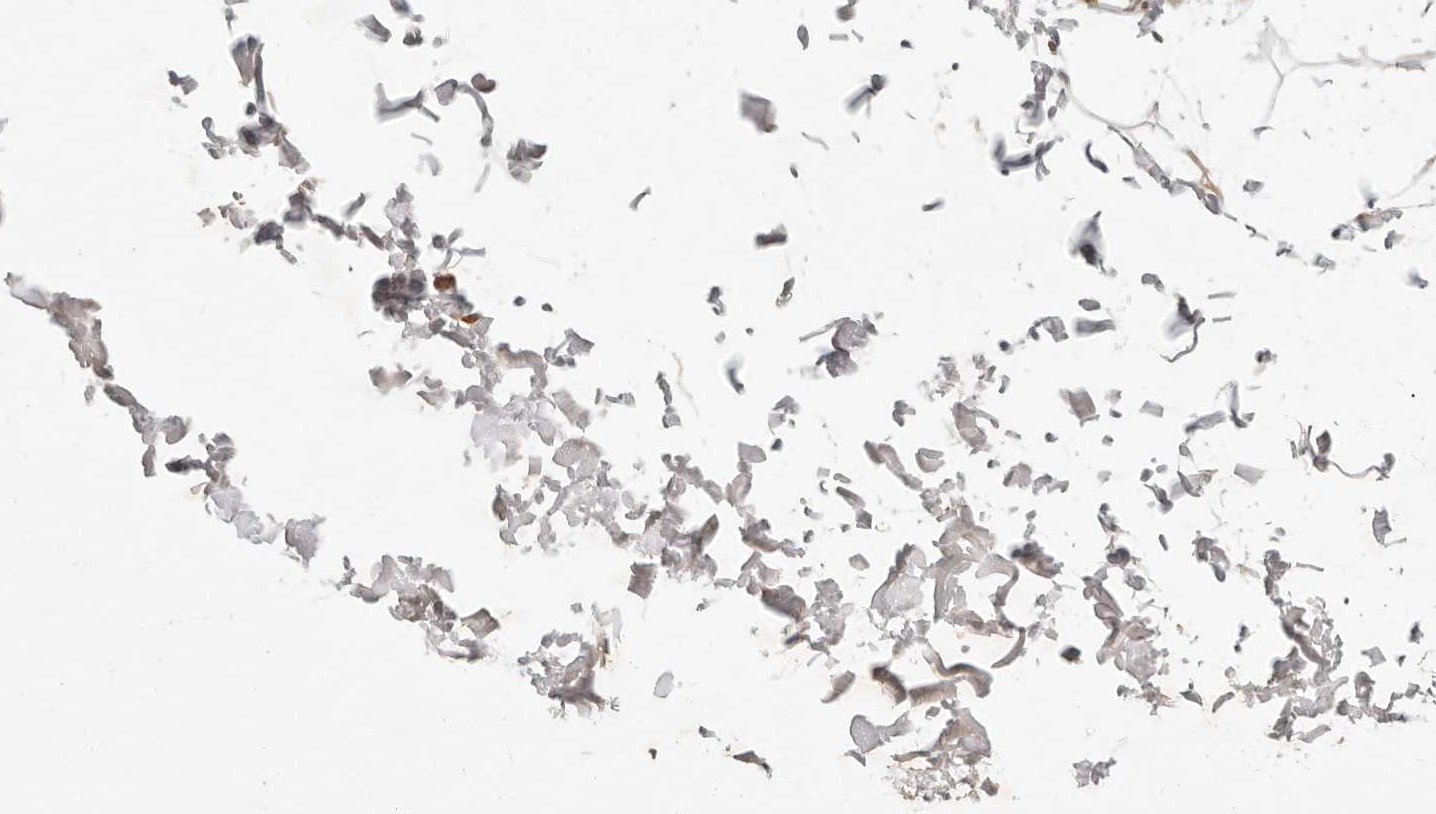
{"staining": {"intensity": "weak", "quantity": "25%-75%", "location": "cytoplasmic/membranous"}, "tissue": "adipose tissue", "cell_type": "Adipocytes", "image_type": "normal", "snomed": [{"axis": "morphology", "description": "Normal tissue, NOS"}, {"axis": "topography", "description": "Soft tissue"}], "caption": "Immunohistochemical staining of unremarkable human adipose tissue exhibits low levels of weak cytoplasmic/membranous expression in approximately 25%-75% of adipocytes.", "gene": "ARHGEF10L", "patient": {"sex": "male", "age": 72}}